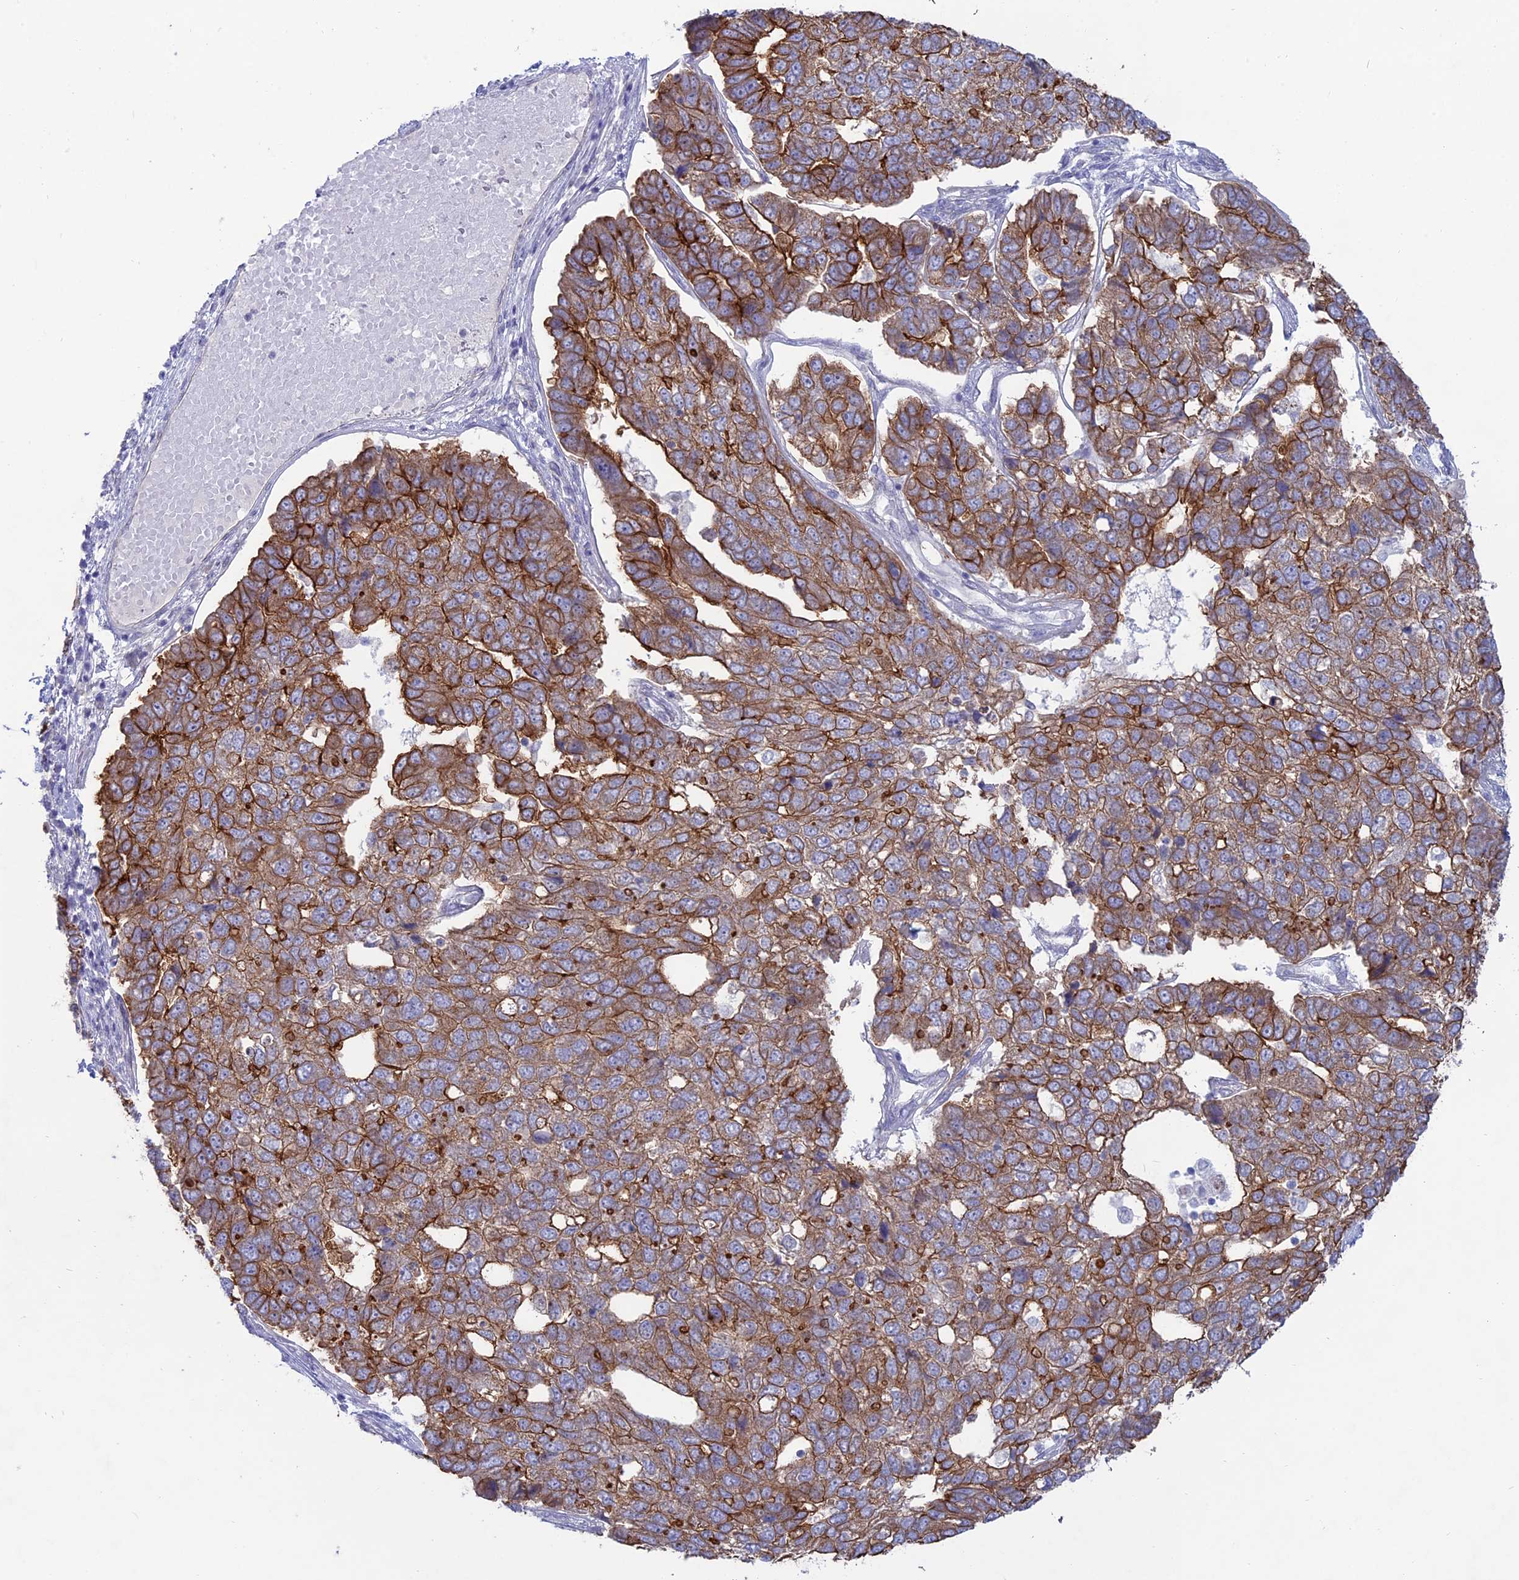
{"staining": {"intensity": "strong", "quantity": "25%-75%", "location": "cytoplasmic/membranous"}, "tissue": "pancreatic cancer", "cell_type": "Tumor cells", "image_type": "cancer", "snomed": [{"axis": "morphology", "description": "Adenocarcinoma, NOS"}, {"axis": "topography", "description": "Pancreas"}], "caption": "A high-resolution histopathology image shows immunohistochemistry (IHC) staining of pancreatic adenocarcinoma, which exhibits strong cytoplasmic/membranous positivity in approximately 25%-75% of tumor cells. (DAB IHC with brightfield microscopy, high magnification).", "gene": "MYO5B", "patient": {"sex": "female", "age": 61}}